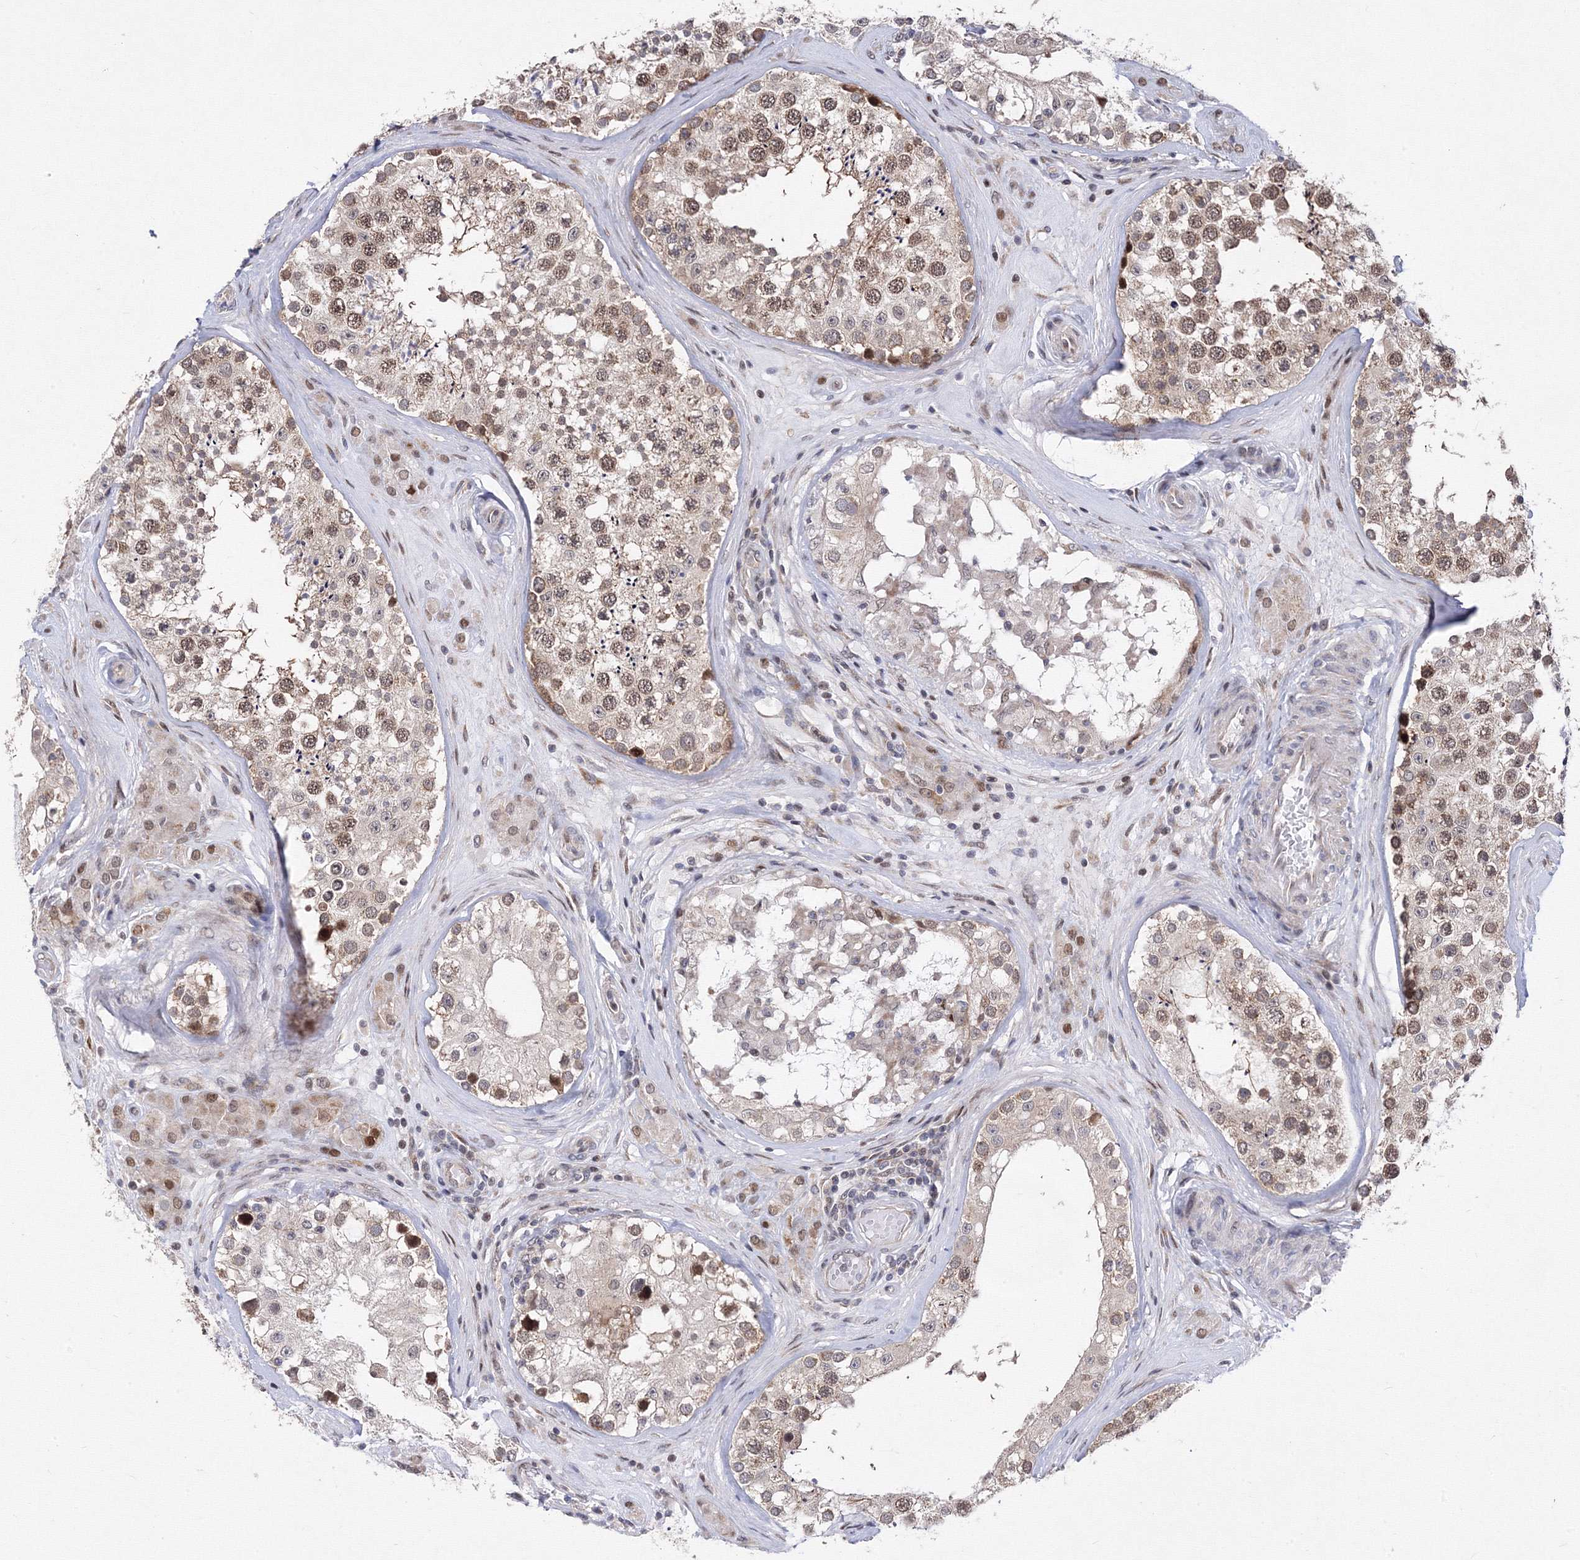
{"staining": {"intensity": "moderate", "quantity": ">75%", "location": "cytoplasmic/membranous,nuclear"}, "tissue": "testis", "cell_type": "Cells in seminiferous ducts", "image_type": "normal", "snomed": [{"axis": "morphology", "description": "Normal tissue, NOS"}, {"axis": "topography", "description": "Testis"}], "caption": "Protein positivity by immunohistochemistry shows moderate cytoplasmic/membranous,nuclear staining in approximately >75% of cells in seminiferous ducts in unremarkable testis. The staining was performed using DAB, with brown indicating positive protein expression. Nuclei are stained blue with hematoxylin.", "gene": "GPN1", "patient": {"sex": "male", "age": 46}}